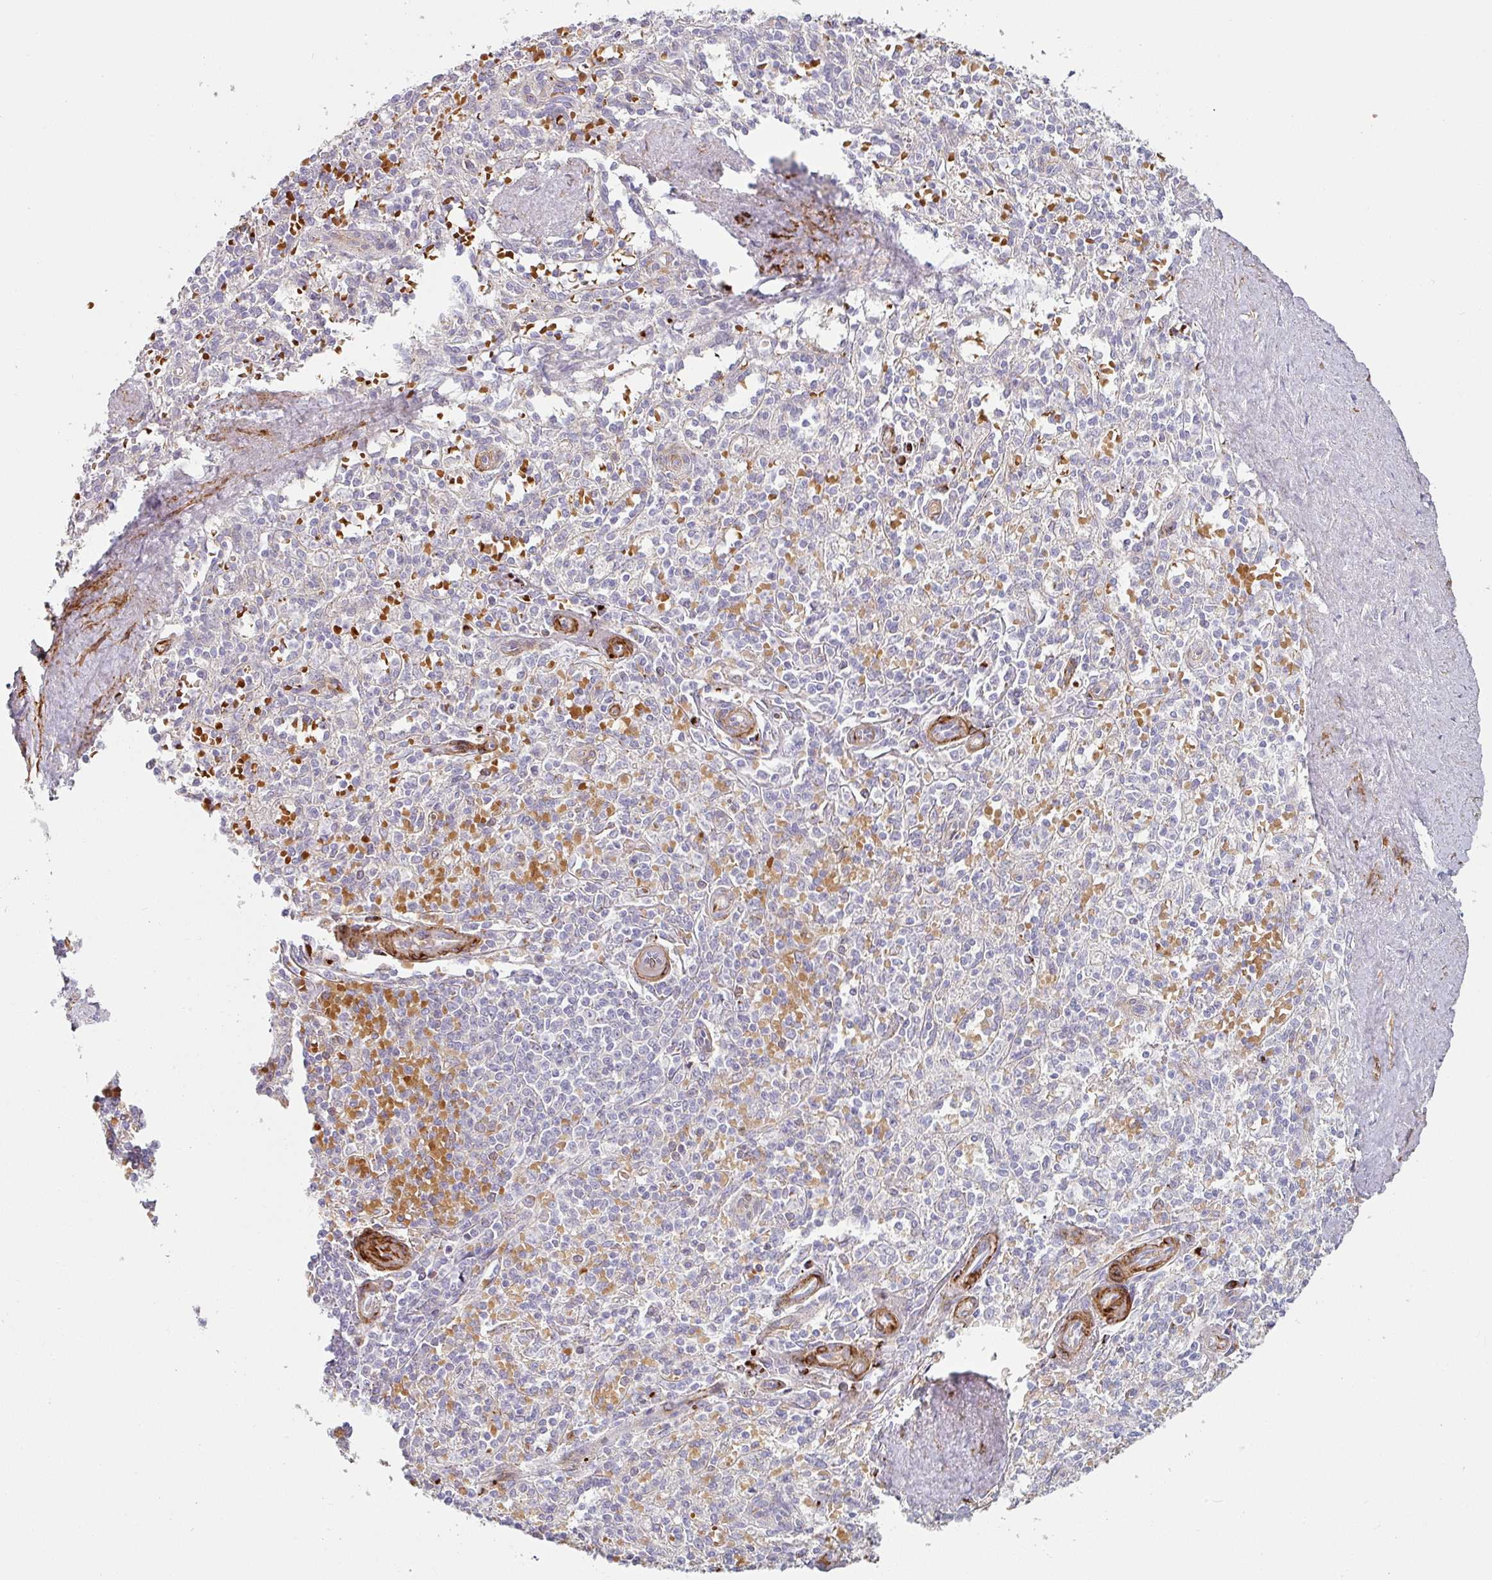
{"staining": {"intensity": "negative", "quantity": "none", "location": "none"}, "tissue": "spleen", "cell_type": "Cells in red pulp", "image_type": "normal", "snomed": [{"axis": "morphology", "description": "Normal tissue, NOS"}, {"axis": "topography", "description": "Spleen"}], "caption": "Immunohistochemical staining of normal human spleen demonstrates no significant staining in cells in red pulp.", "gene": "PRODH2", "patient": {"sex": "female", "age": 70}}